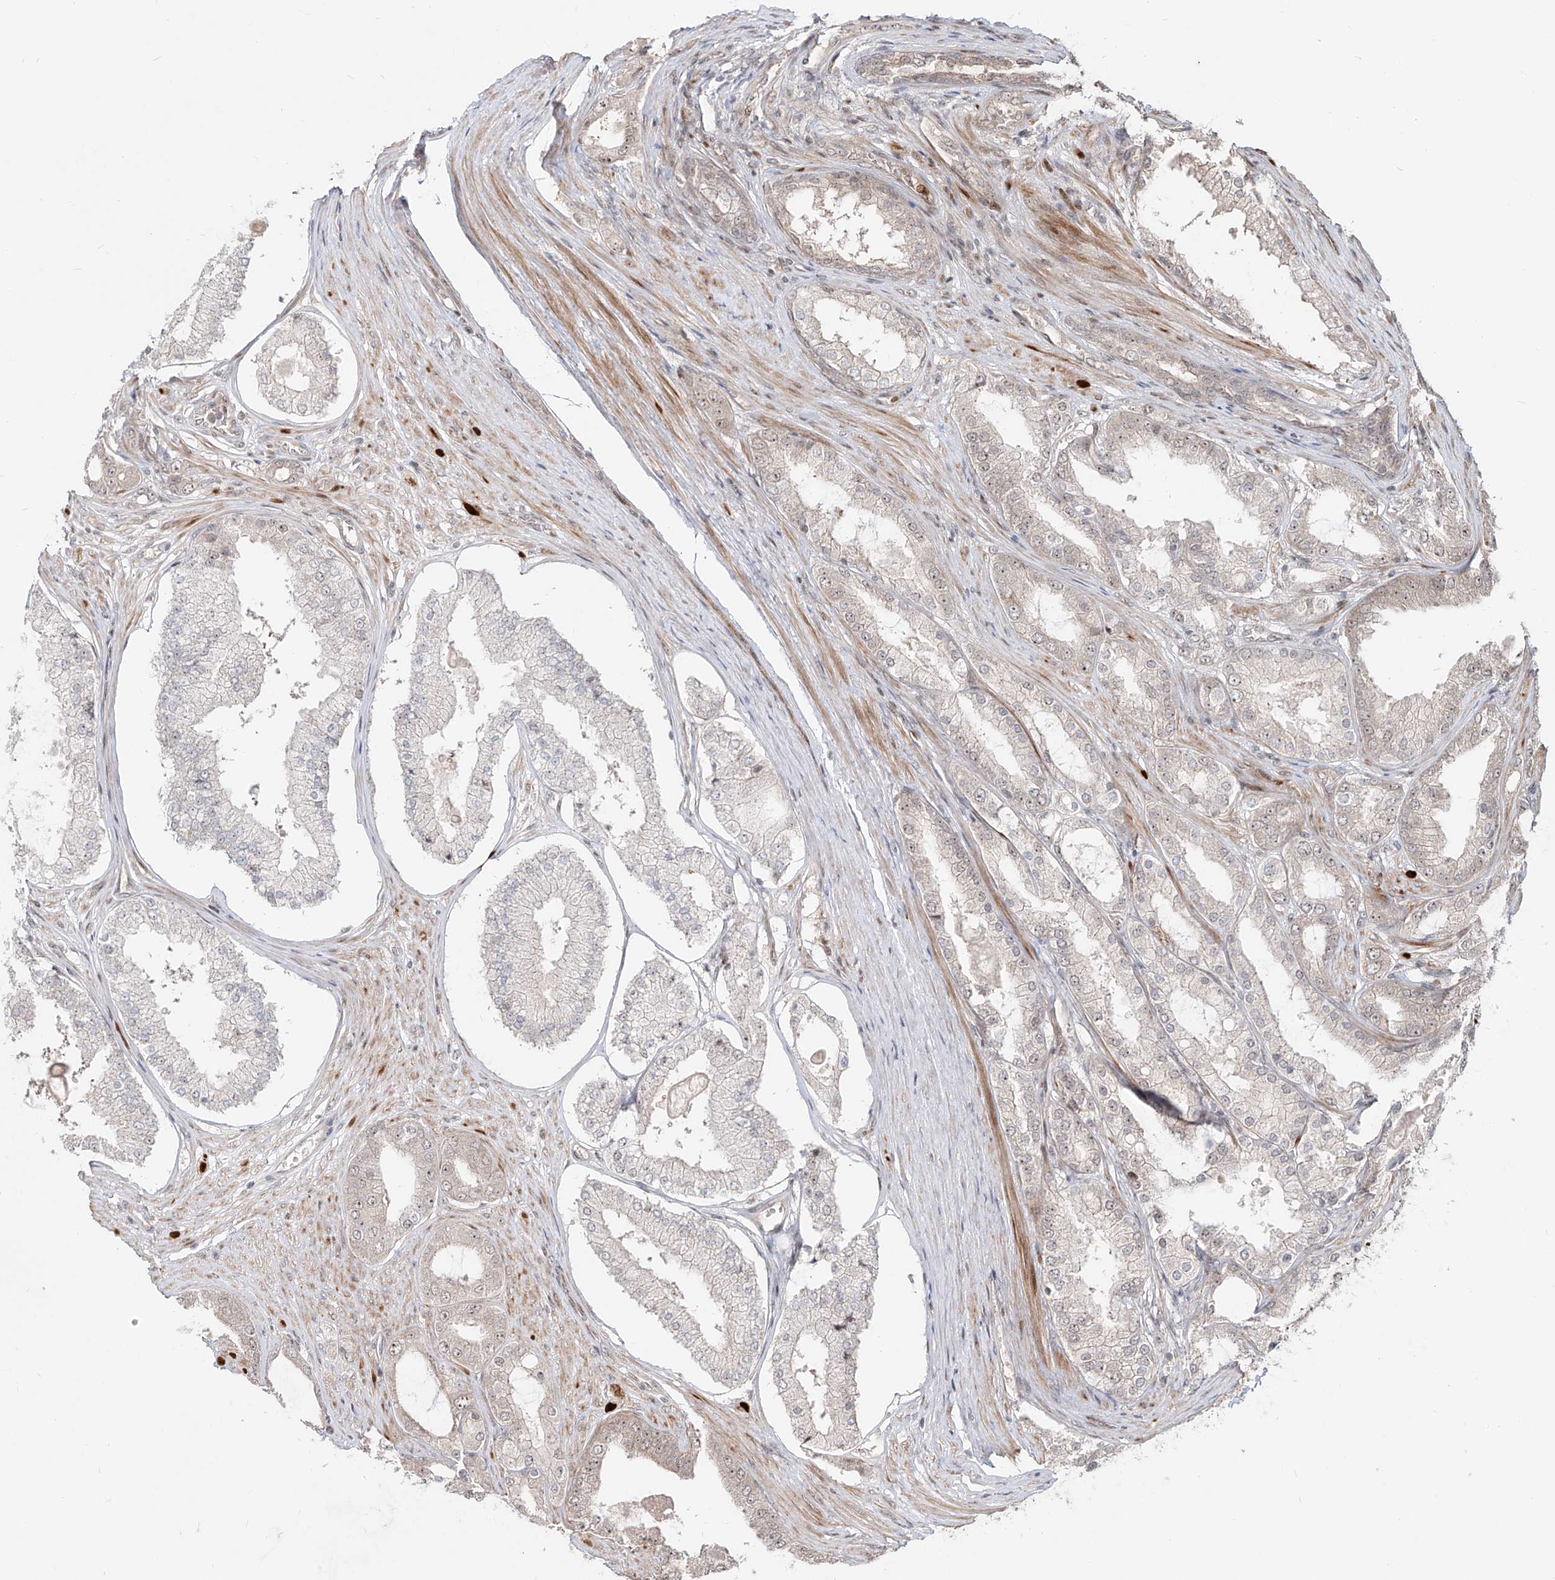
{"staining": {"intensity": "weak", "quantity": "<25%", "location": "nuclear"}, "tissue": "prostate cancer", "cell_type": "Tumor cells", "image_type": "cancer", "snomed": [{"axis": "morphology", "description": "Adenocarcinoma, High grade"}, {"axis": "topography", "description": "Prostate"}], "caption": "Prostate cancer was stained to show a protein in brown. There is no significant expression in tumor cells.", "gene": "ZNF710", "patient": {"sex": "male", "age": 60}}